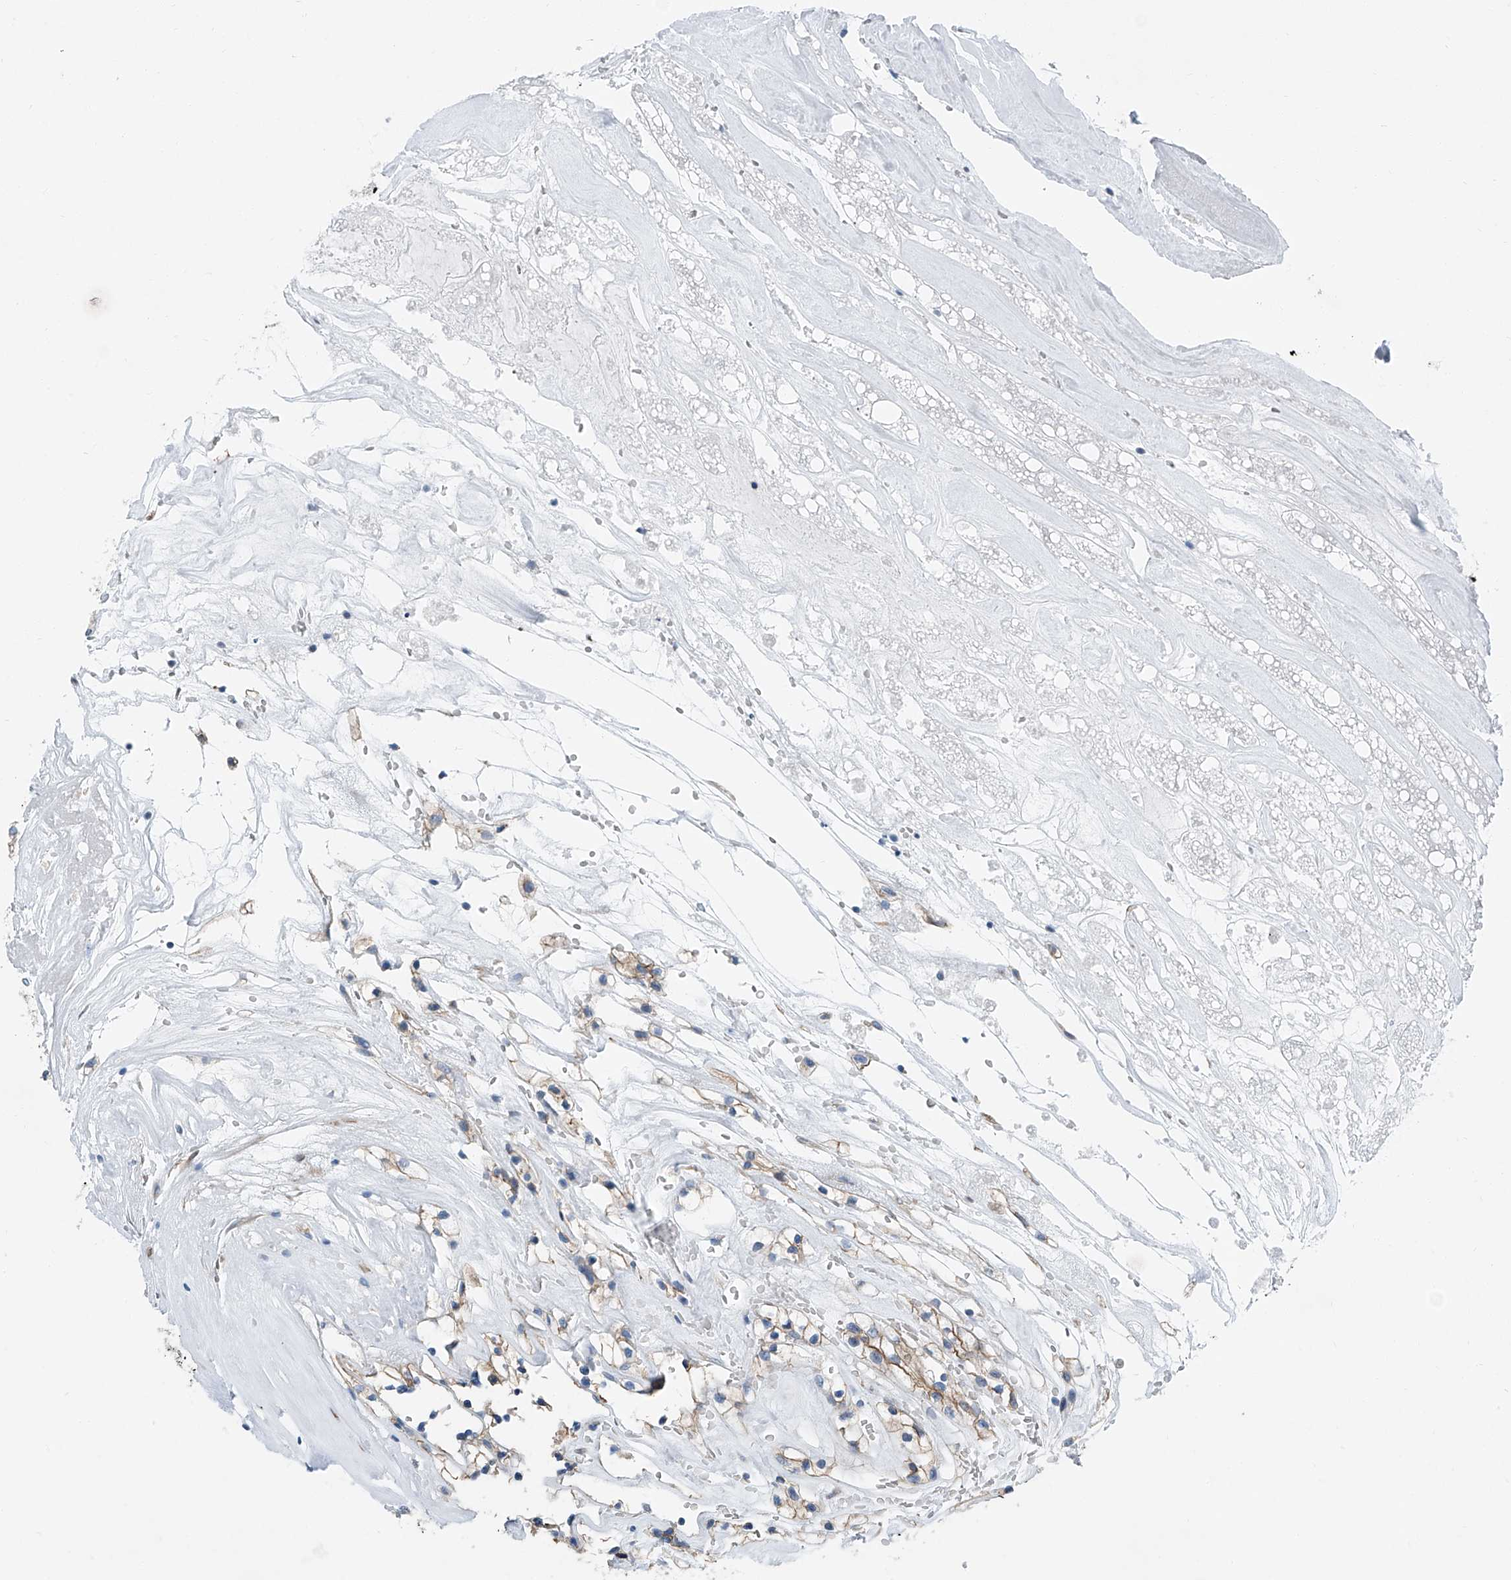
{"staining": {"intensity": "moderate", "quantity": "25%-75%", "location": "cytoplasmic/membranous"}, "tissue": "renal cancer", "cell_type": "Tumor cells", "image_type": "cancer", "snomed": [{"axis": "morphology", "description": "Adenocarcinoma, NOS"}, {"axis": "topography", "description": "Kidney"}], "caption": "There is medium levels of moderate cytoplasmic/membranous expression in tumor cells of renal adenocarcinoma, as demonstrated by immunohistochemical staining (brown color).", "gene": "THEMIS2", "patient": {"sex": "female", "age": 57}}